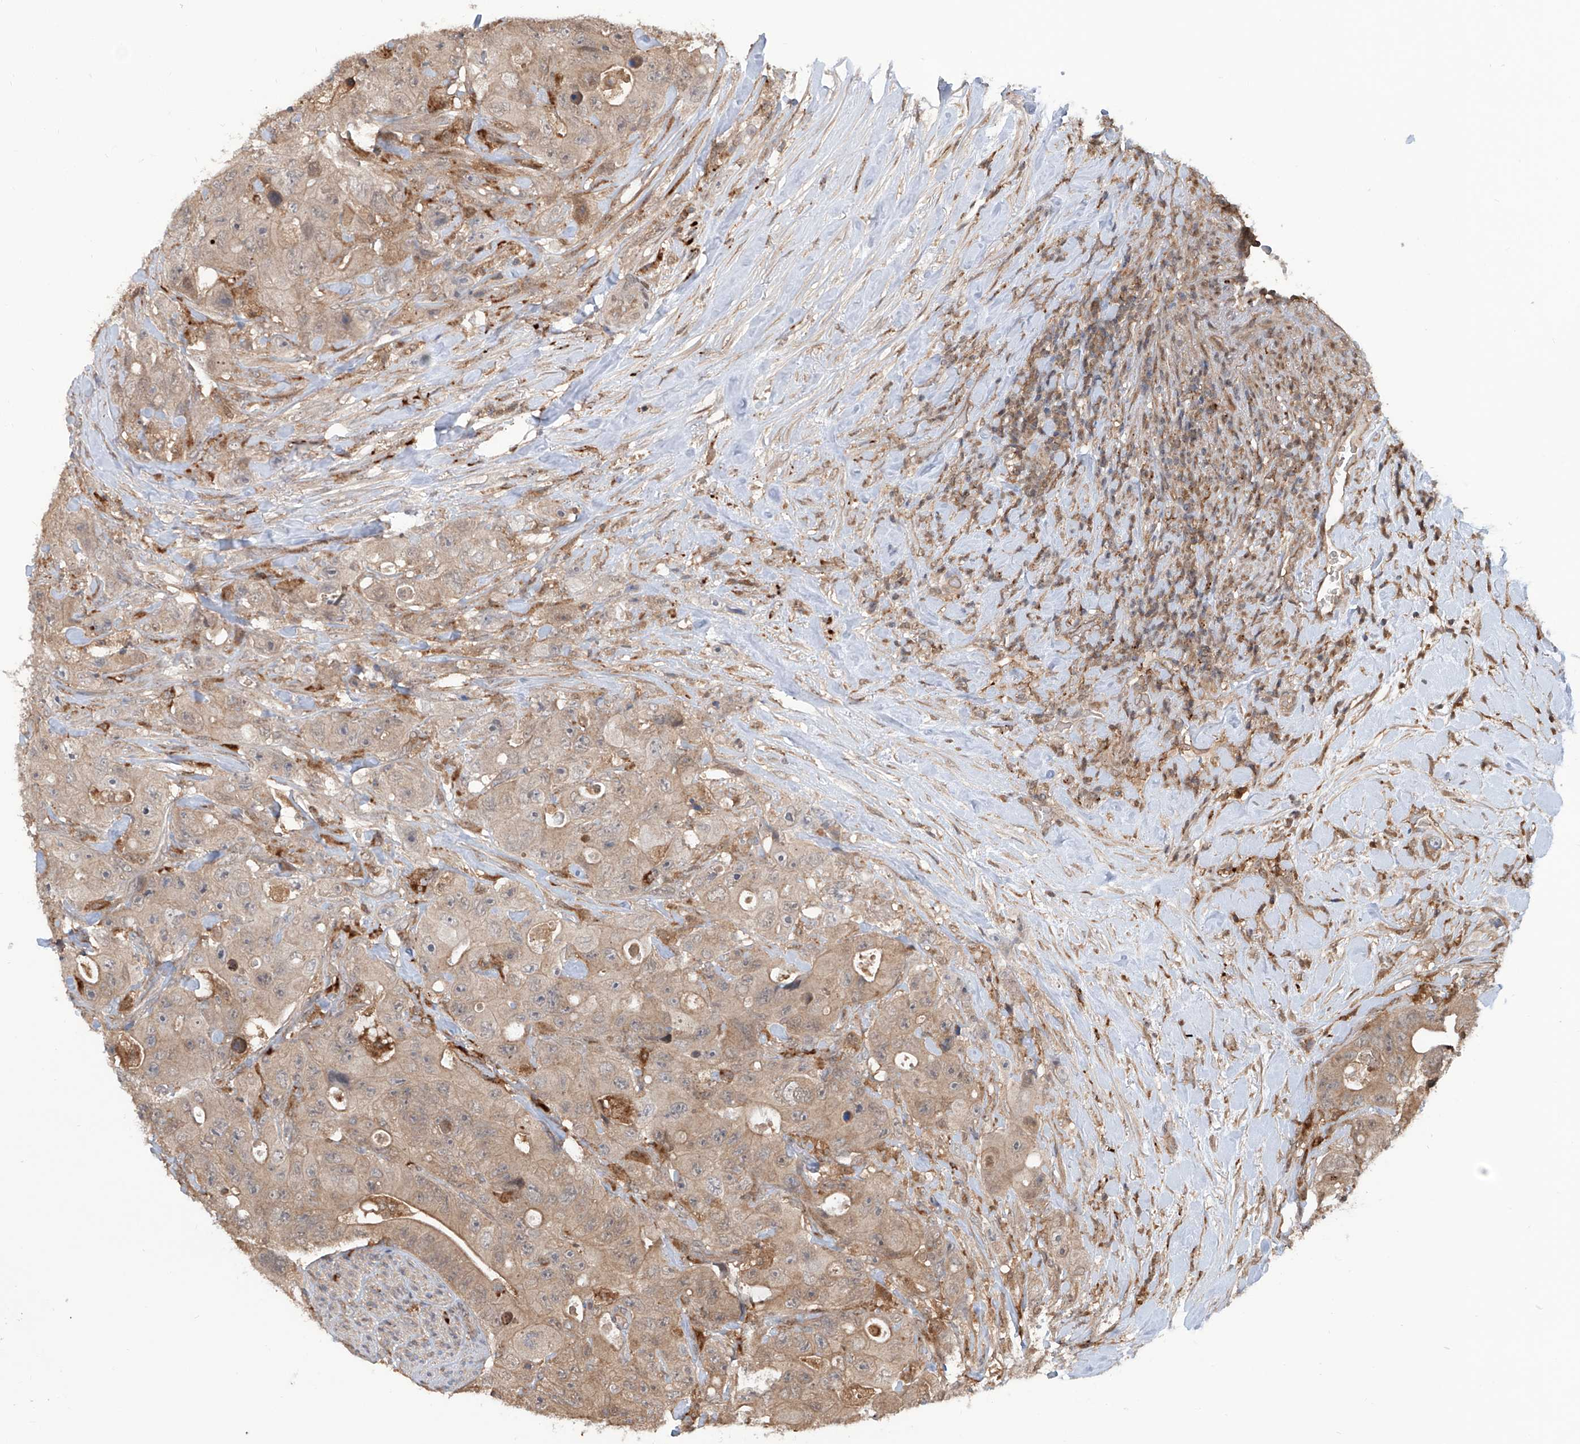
{"staining": {"intensity": "weak", "quantity": "25%-75%", "location": "cytoplasmic/membranous"}, "tissue": "colorectal cancer", "cell_type": "Tumor cells", "image_type": "cancer", "snomed": [{"axis": "morphology", "description": "Adenocarcinoma, NOS"}, {"axis": "topography", "description": "Colon"}], "caption": "An IHC micrograph of tumor tissue is shown. Protein staining in brown highlights weak cytoplasmic/membranous positivity in colorectal adenocarcinoma within tumor cells.", "gene": "HOXC8", "patient": {"sex": "female", "age": 46}}